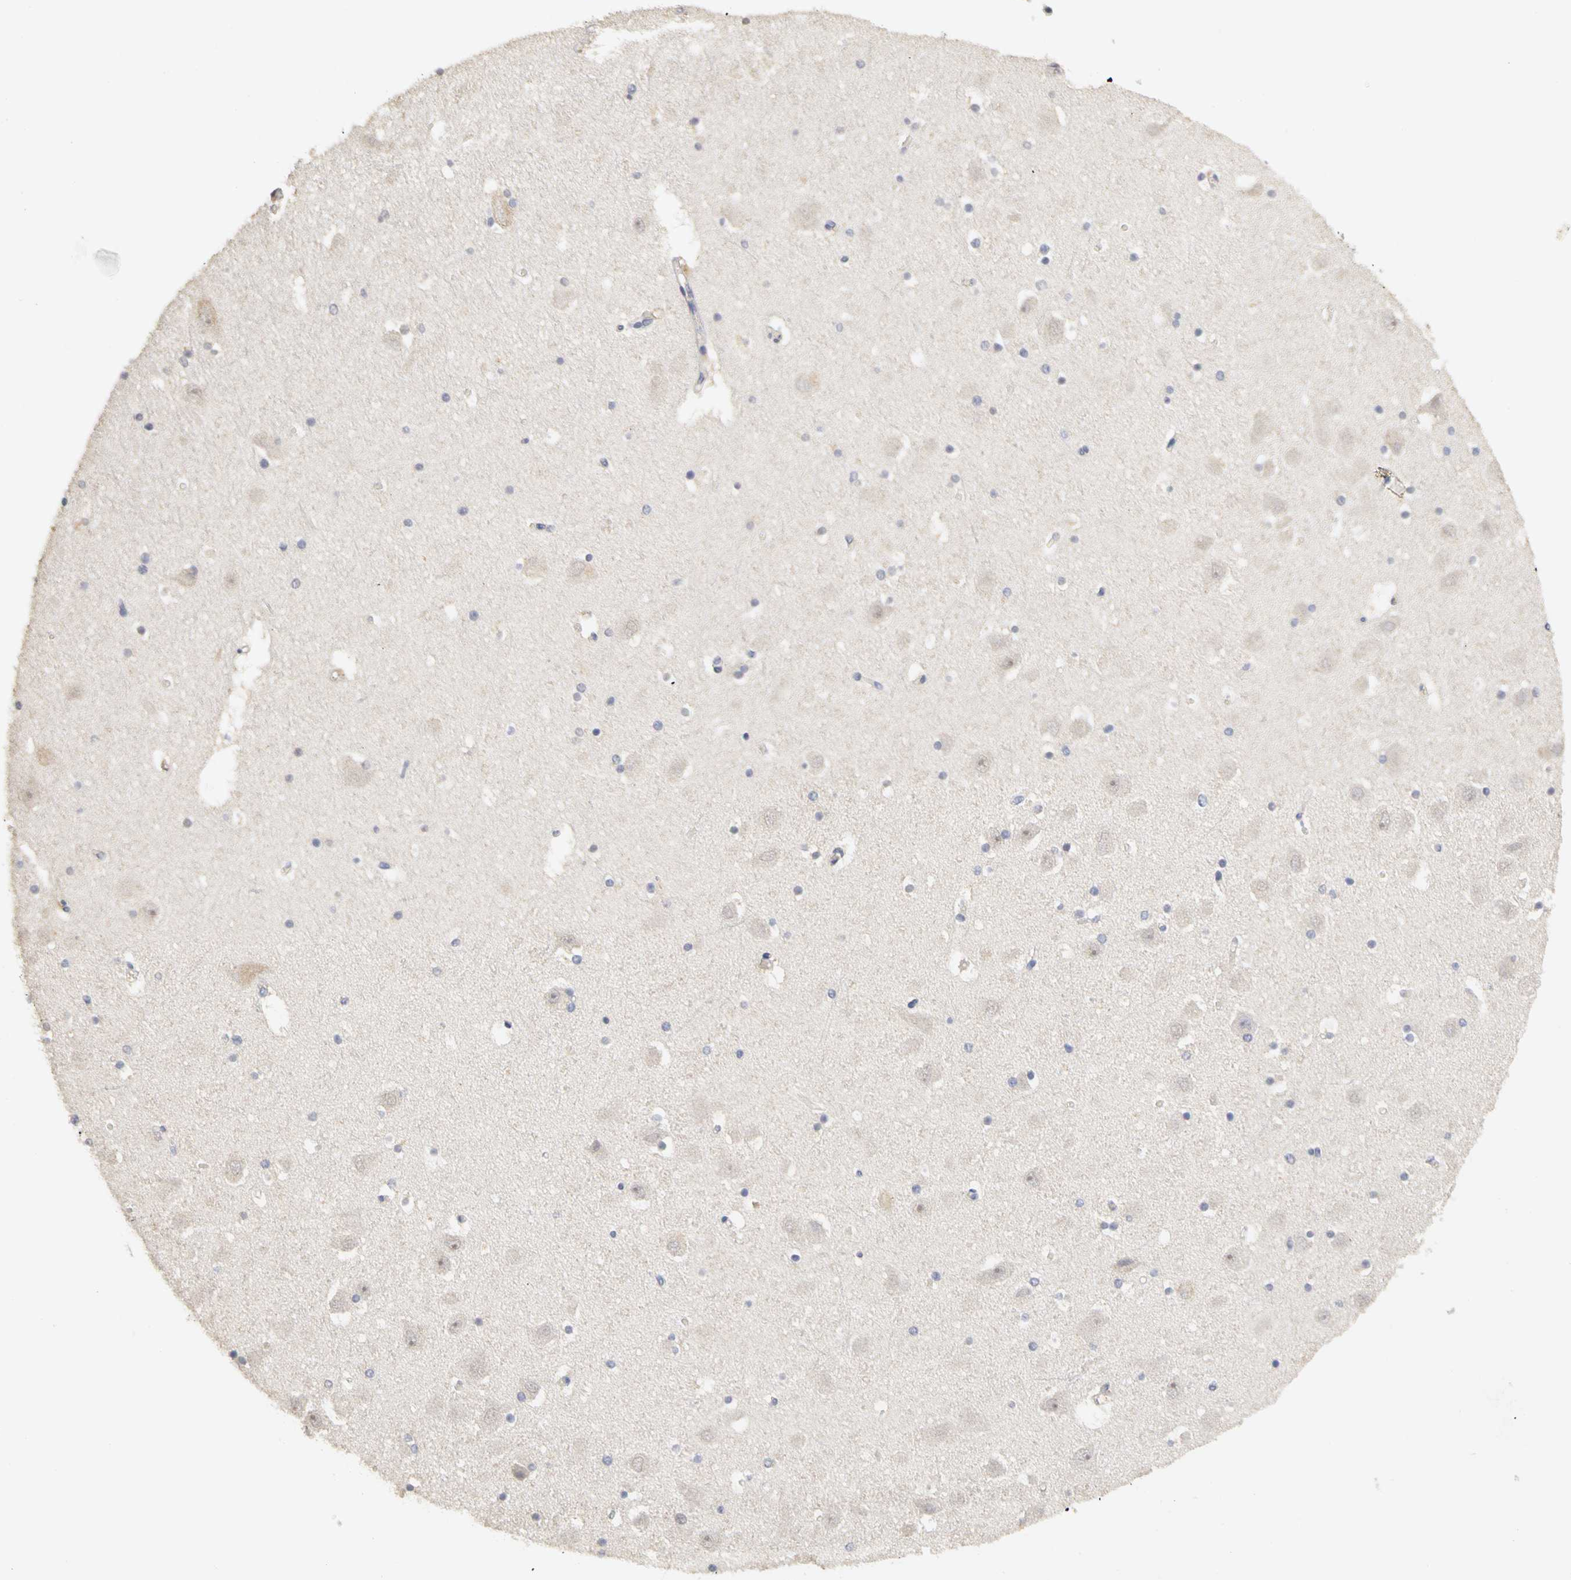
{"staining": {"intensity": "negative", "quantity": "none", "location": "none"}, "tissue": "hippocampus", "cell_type": "Glial cells", "image_type": "normal", "snomed": [{"axis": "morphology", "description": "Normal tissue, NOS"}, {"axis": "topography", "description": "Hippocampus"}], "caption": "This is an immunohistochemistry (IHC) histopathology image of benign human hippocampus. There is no positivity in glial cells.", "gene": "PGR", "patient": {"sex": "male", "age": 45}}